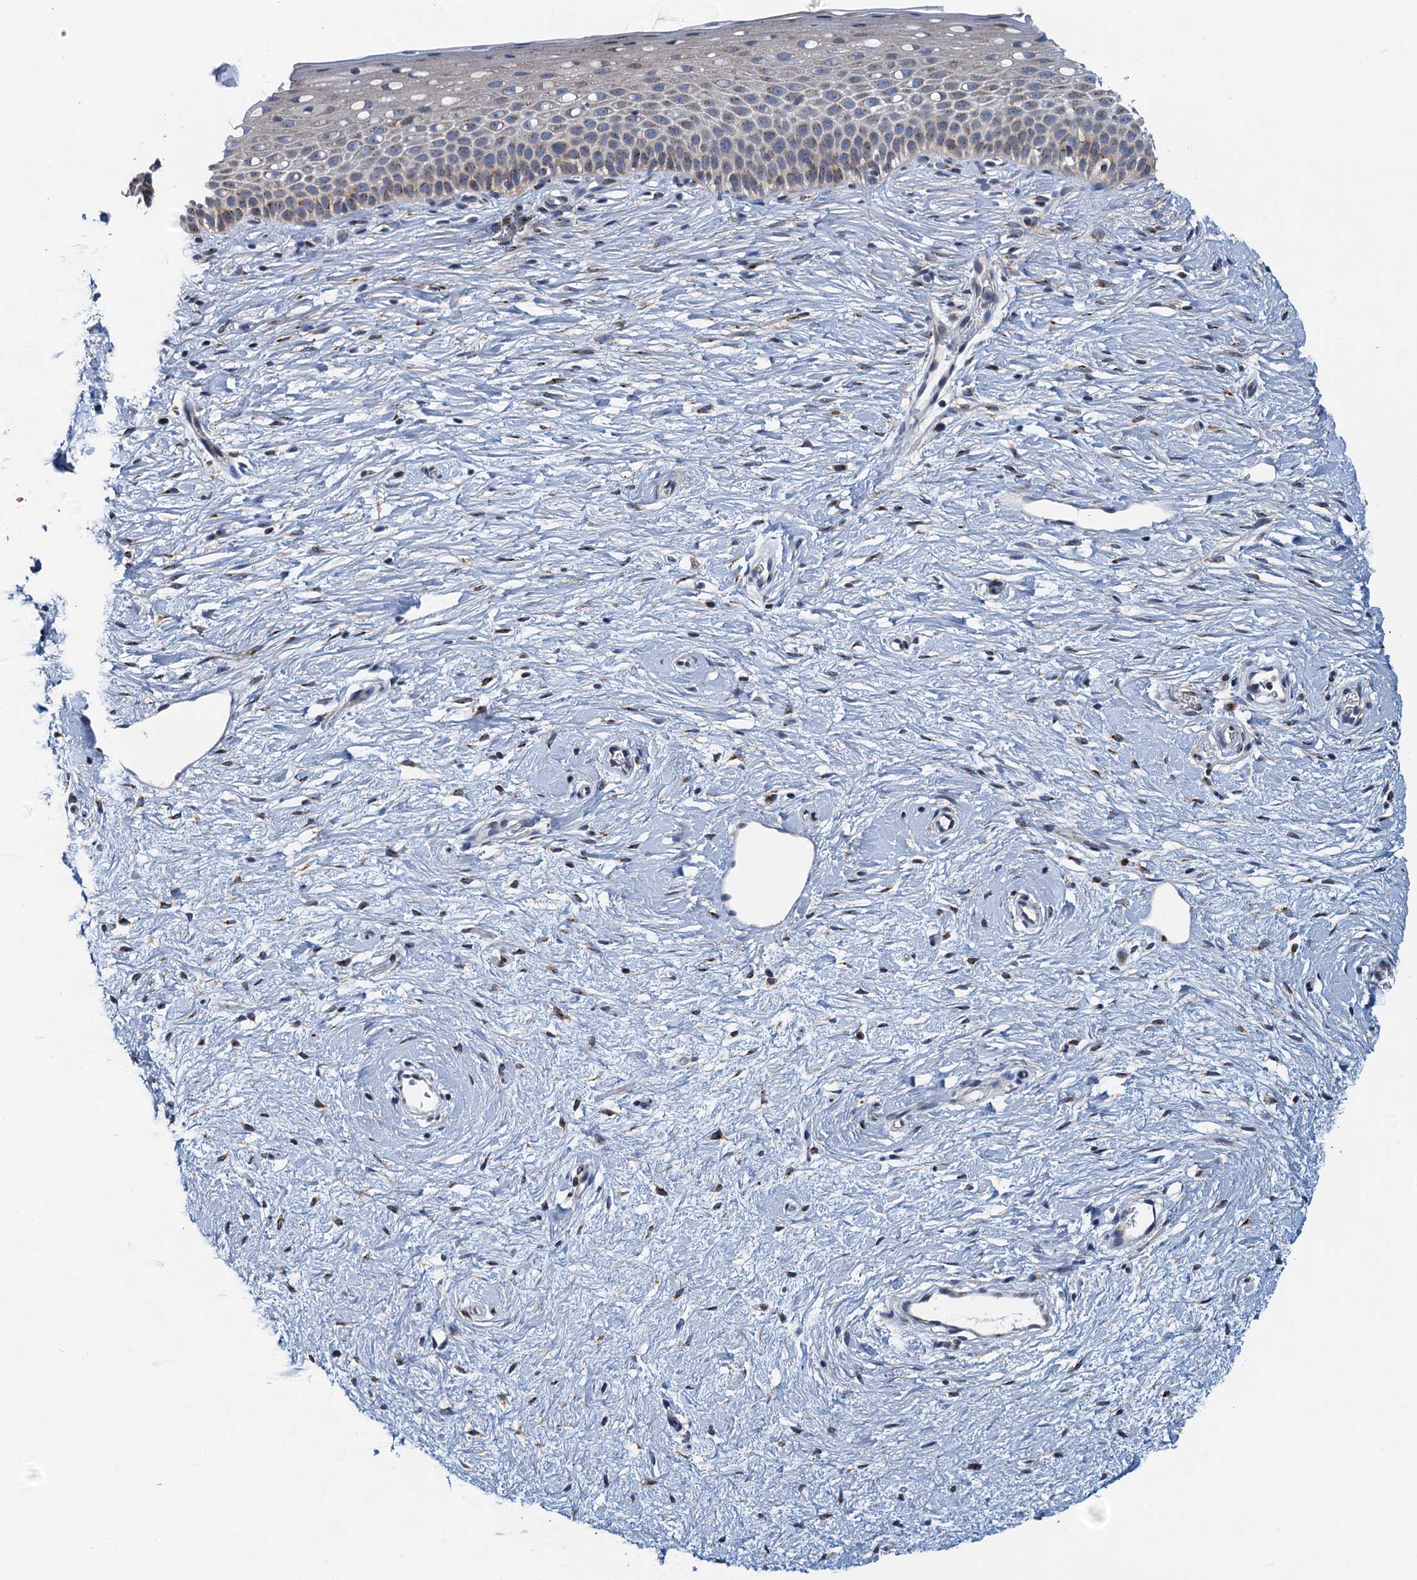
{"staining": {"intensity": "moderate", "quantity": "25%-75%", "location": "cytoplasmic/membranous"}, "tissue": "cervix", "cell_type": "Glandular cells", "image_type": "normal", "snomed": [{"axis": "morphology", "description": "Normal tissue, NOS"}, {"axis": "topography", "description": "Cervix"}], "caption": "Immunohistochemistry of unremarkable human cervix demonstrates medium levels of moderate cytoplasmic/membranous staining in about 25%-75% of glandular cells.", "gene": "NBEA", "patient": {"sex": "female", "age": 57}}